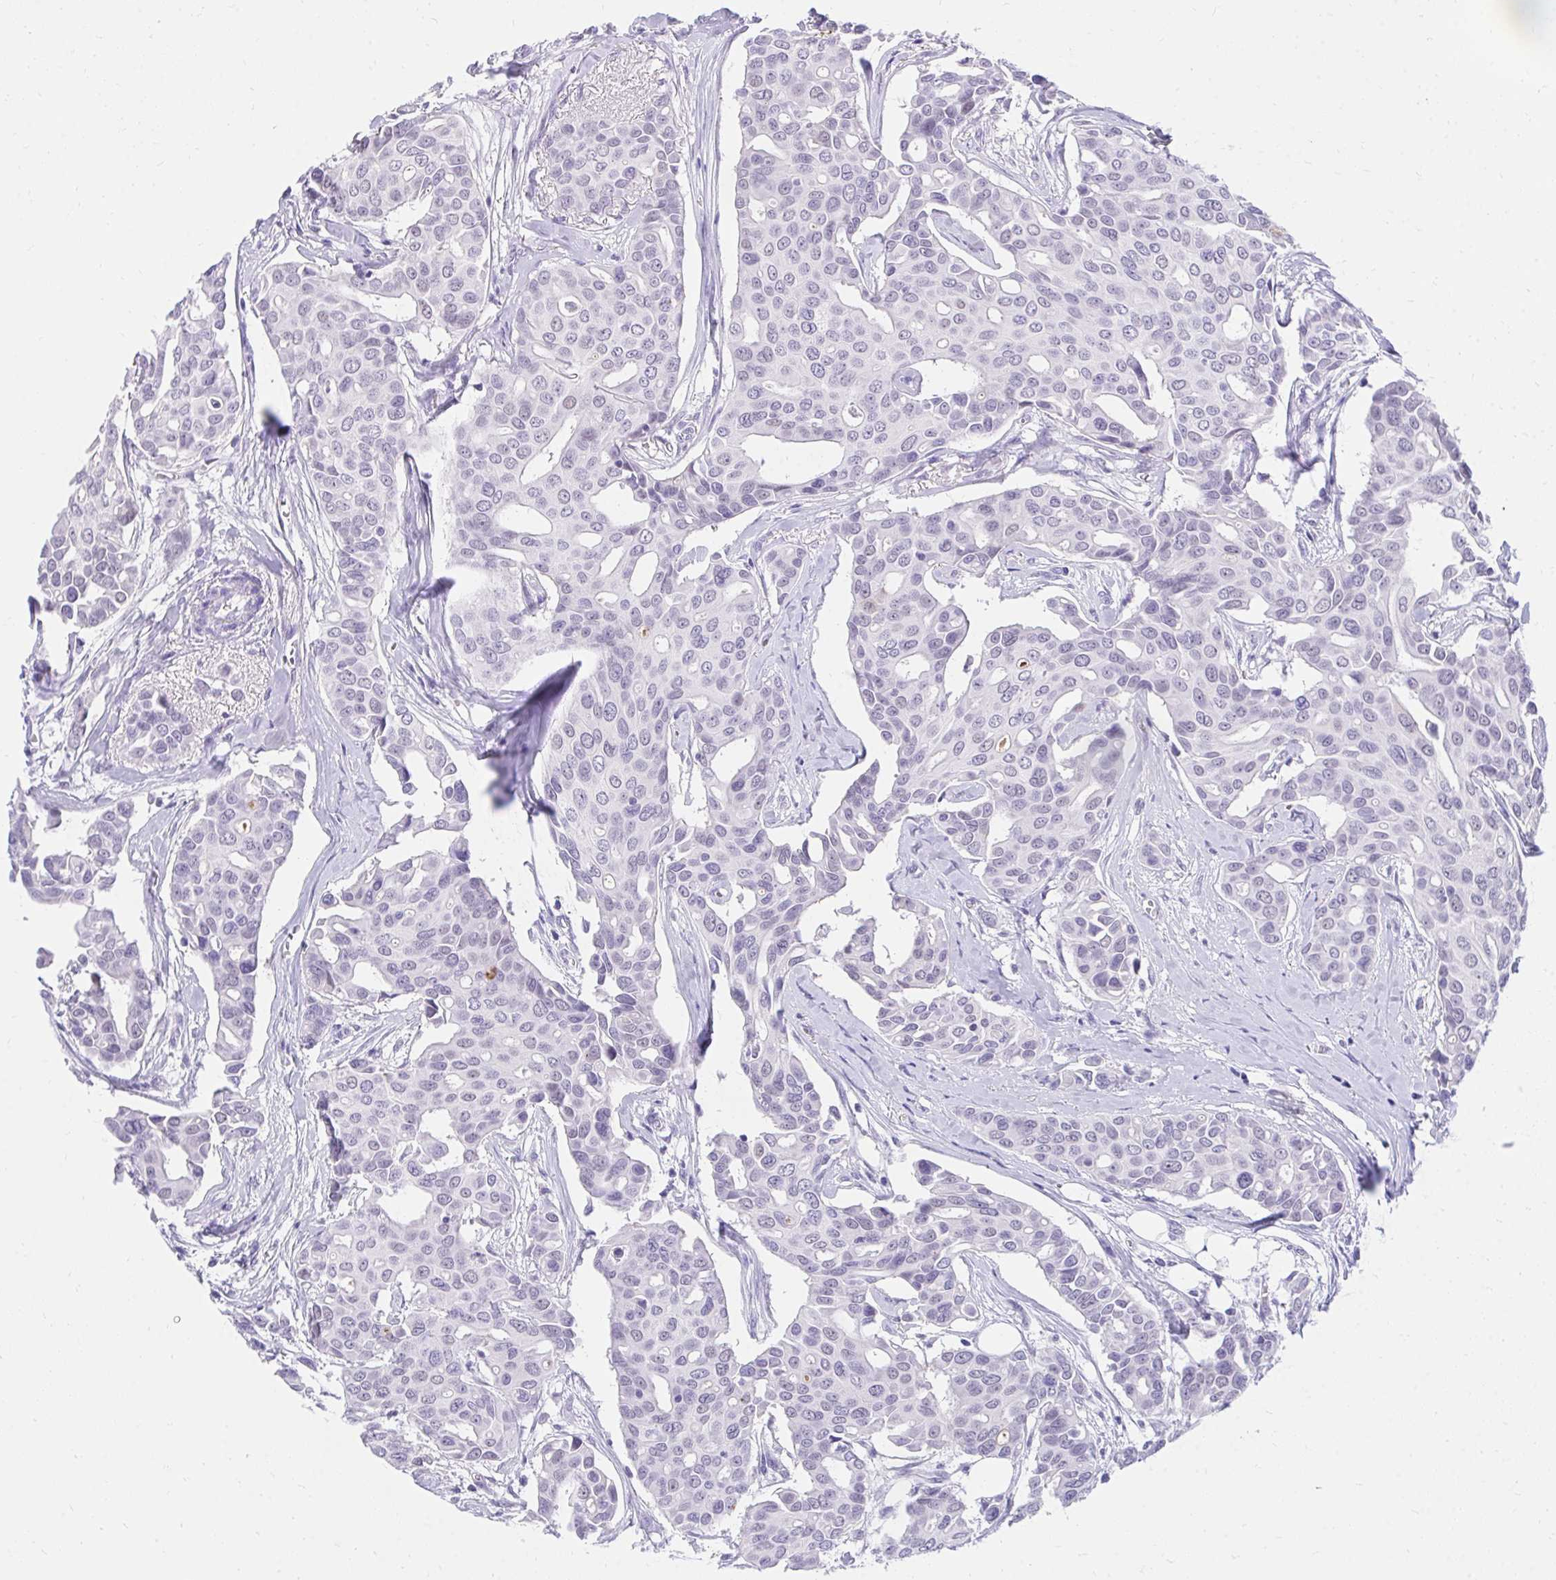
{"staining": {"intensity": "negative", "quantity": "none", "location": "none"}, "tissue": "breast cancer", "cell_type": "Tumor cells", "image_type": "cancer", "snomed": [{"axis": "morphology", "description": "Duct carcinoma"}, {"axis": "topography", "description": "Breast"}], "caption": "Tumor cells show no significant positivity in breast cancer (intraductal carcinoma).", "gene": "KLK1", "patient": {"sex": "female", "age": 54}}